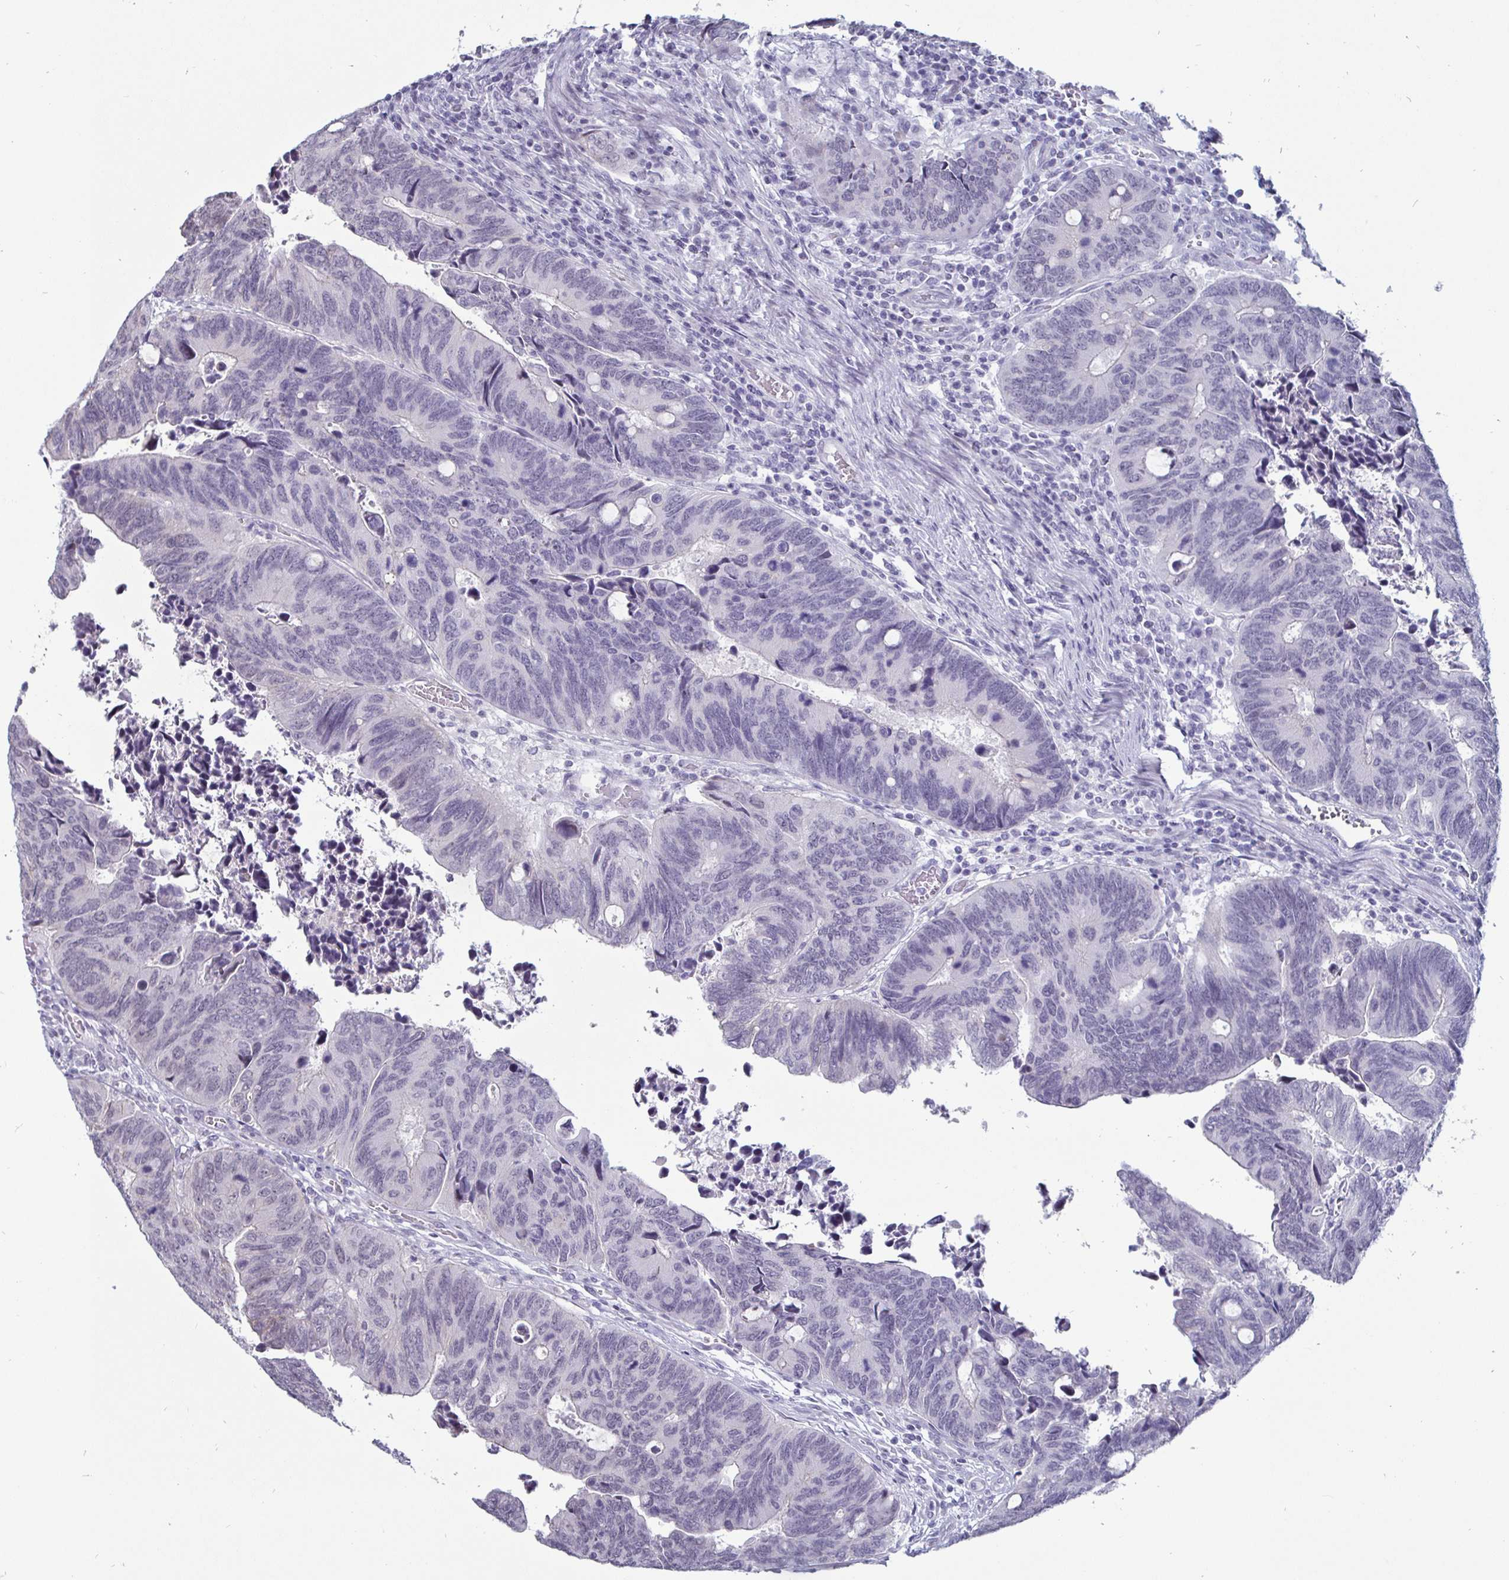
{"staining": {"intensity": "negative", "quantity": "none", "location": "none"}, "tissue": "colorectal cancer", "cell_type": "Tumor cells", "image_type": "cancer", "snomed": [{"axis": "morphology", "description": "Adenocarcinoma, NOS"}, {"axis": "topography", "description": "Colon"}], "caption": "Human colorectal cancer stained for a protein using immunohistochemistry (IHC) exhibits no positivity in tumor cells.", "gene": "OOSP2", "patient": {"sex": "male", "age": 87}}